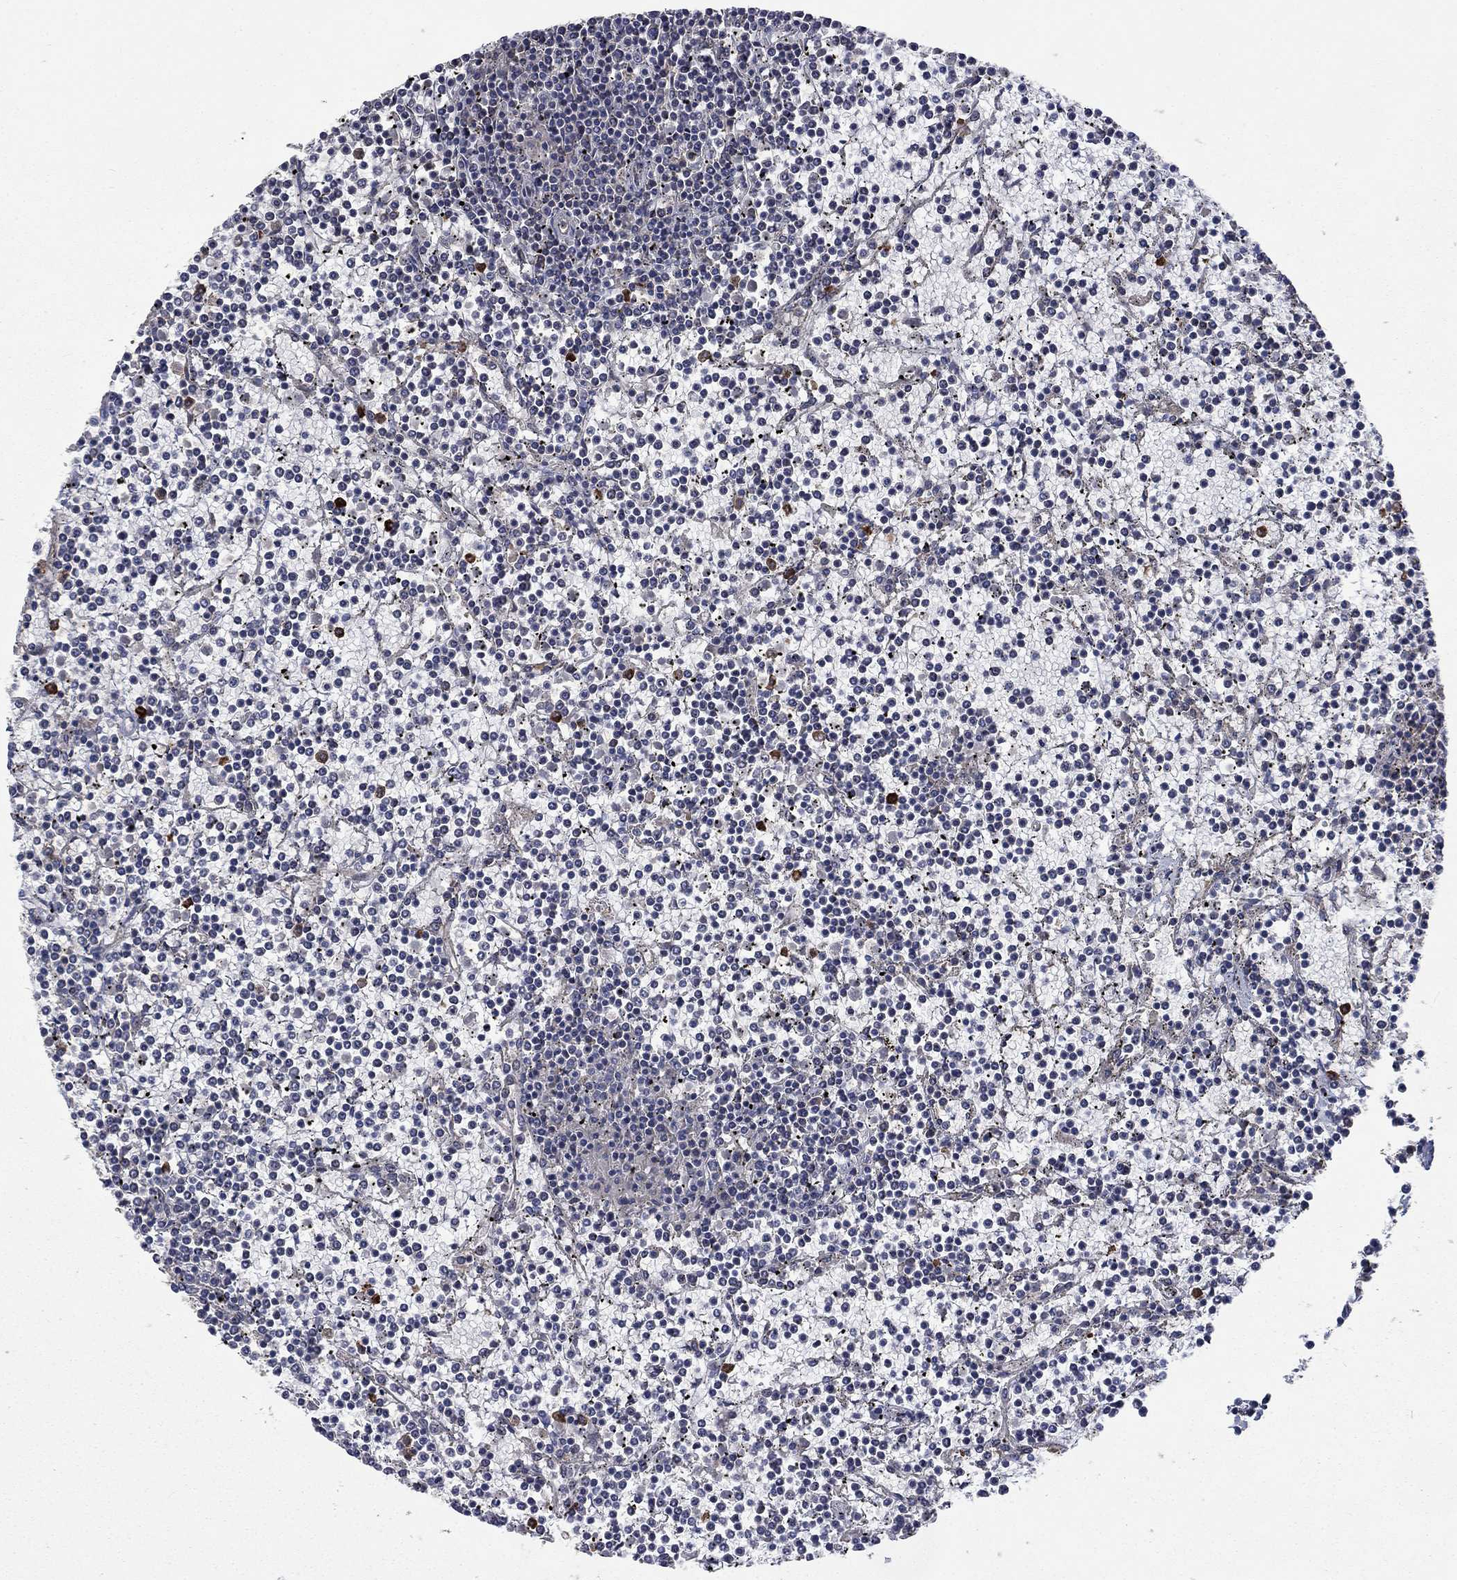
{"staining": {"intensity": "negative", "quantity": "none", "location": "none"}, "tissue": "lymphoma", "cell_type": "Tumor cells", "image_type": "cancer", "snomed": [{"axis": "morphology", "description": "Malignant lymphoma, non-Hodgkin's type, Low grade"}, {"axis": "topography", "description": "Spleen"}], "caption": "This is a image of immunohistochemistry (IHC) staining of lymphoma, which shows no positivity in tumor cells. (DAB (3,3'-diaminobenzidine) immunohistochemistry (IHC) with hematoxylin counter stain).", "gene": "VCAN", "patient": {"sex": "female", "age": 19}}